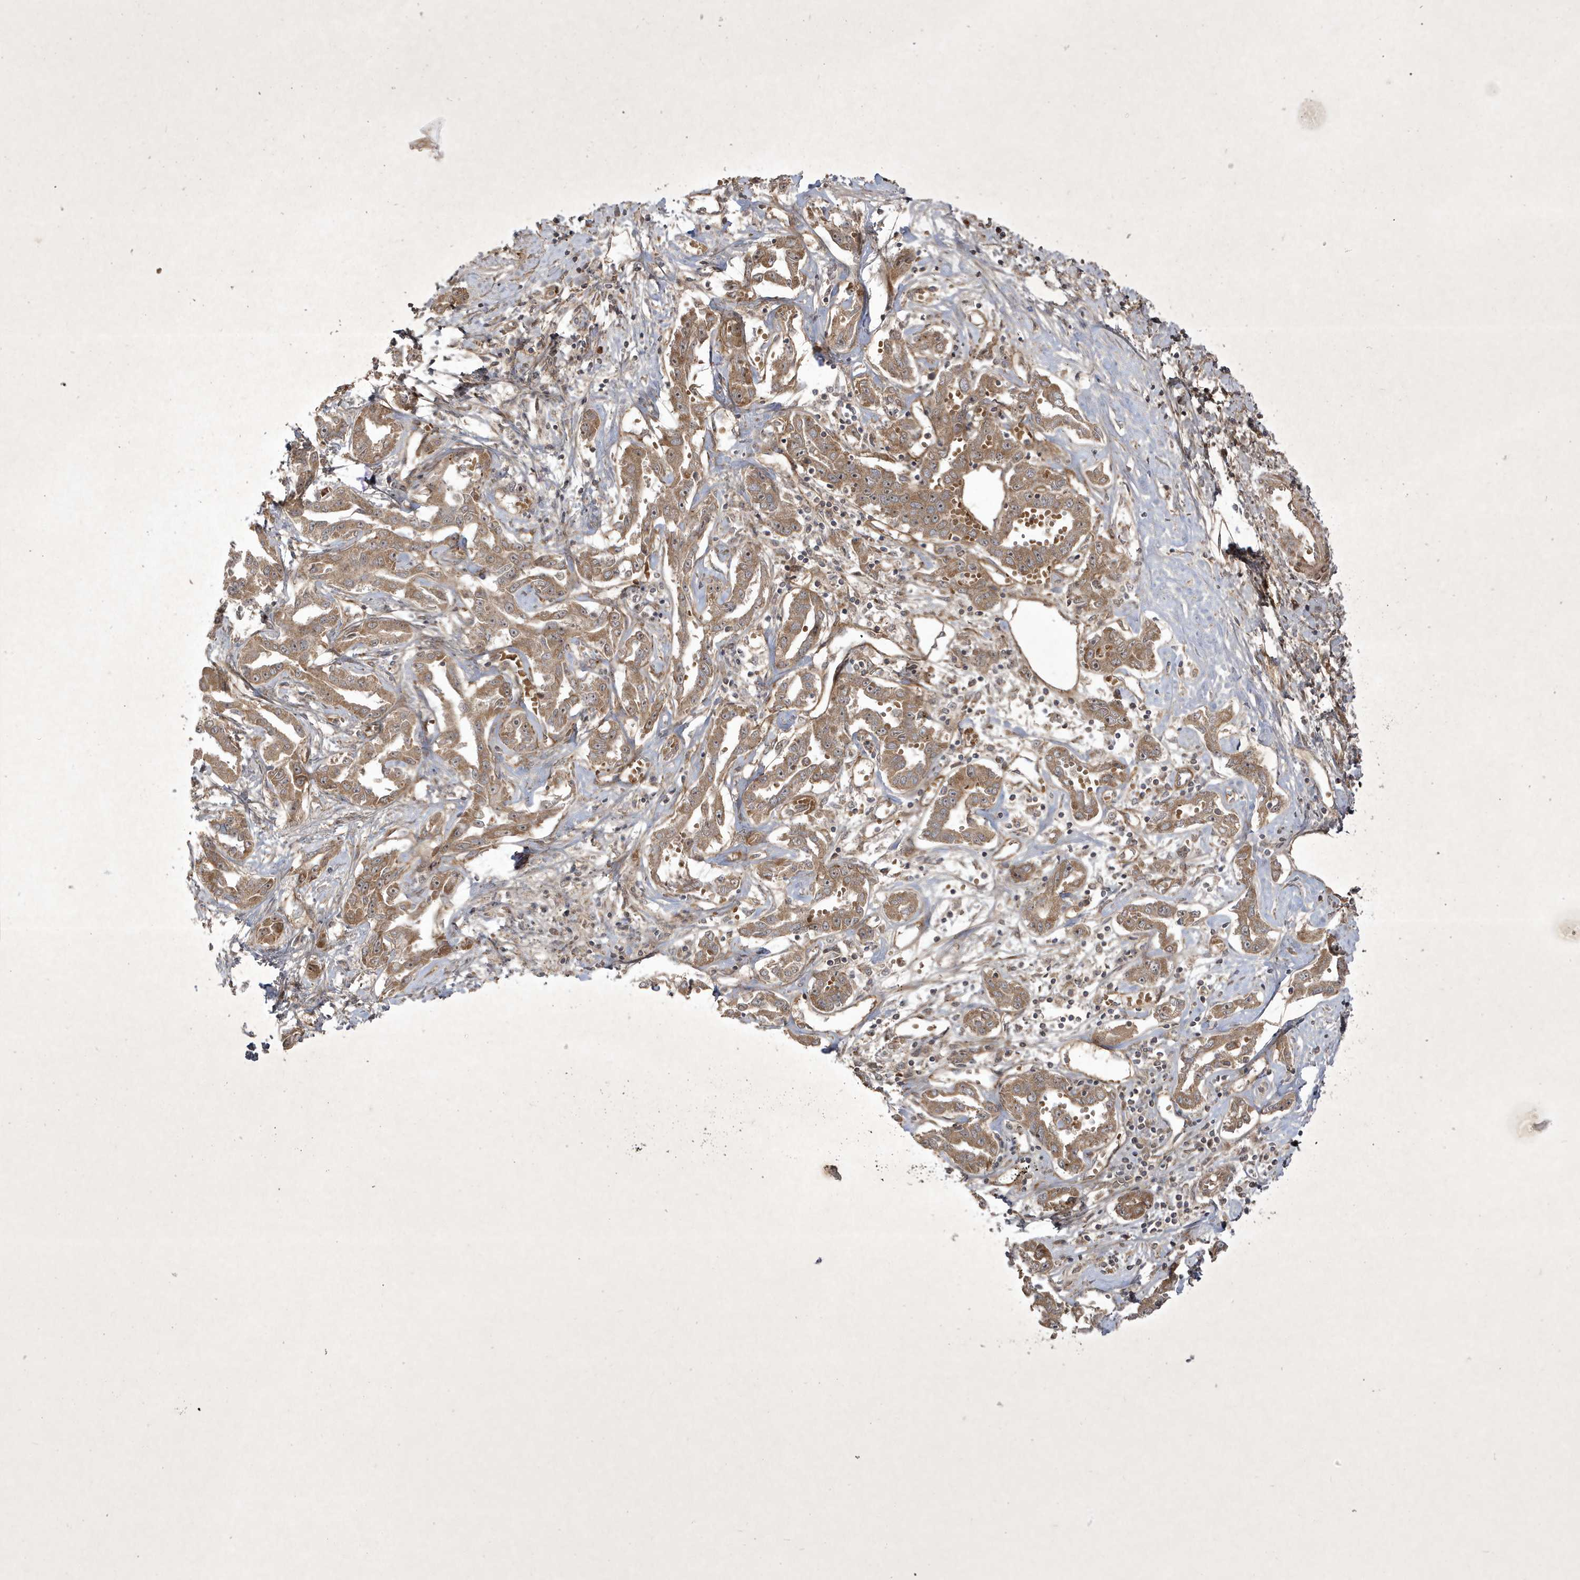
{"staining": {"intensity": "moderate", "quantity": ">75%", "location": "cytoplasmic/membranous"}, "tissue": "liver cancer", "cell_type": "Tumor cells", "image_type": "cancer", "snomed": [{"axis": "morphology", "description": "Cholangiocarcinoma"}, {"axis": "topography", "description": "Liver"}], "caption": "The immunohistochemical stain labels moderate cytoplasmic/membranous staining in tumor cells of liver cancer tissue.", "gene": "FAM83C", "patient": {"sex": "male", "age": 59}}